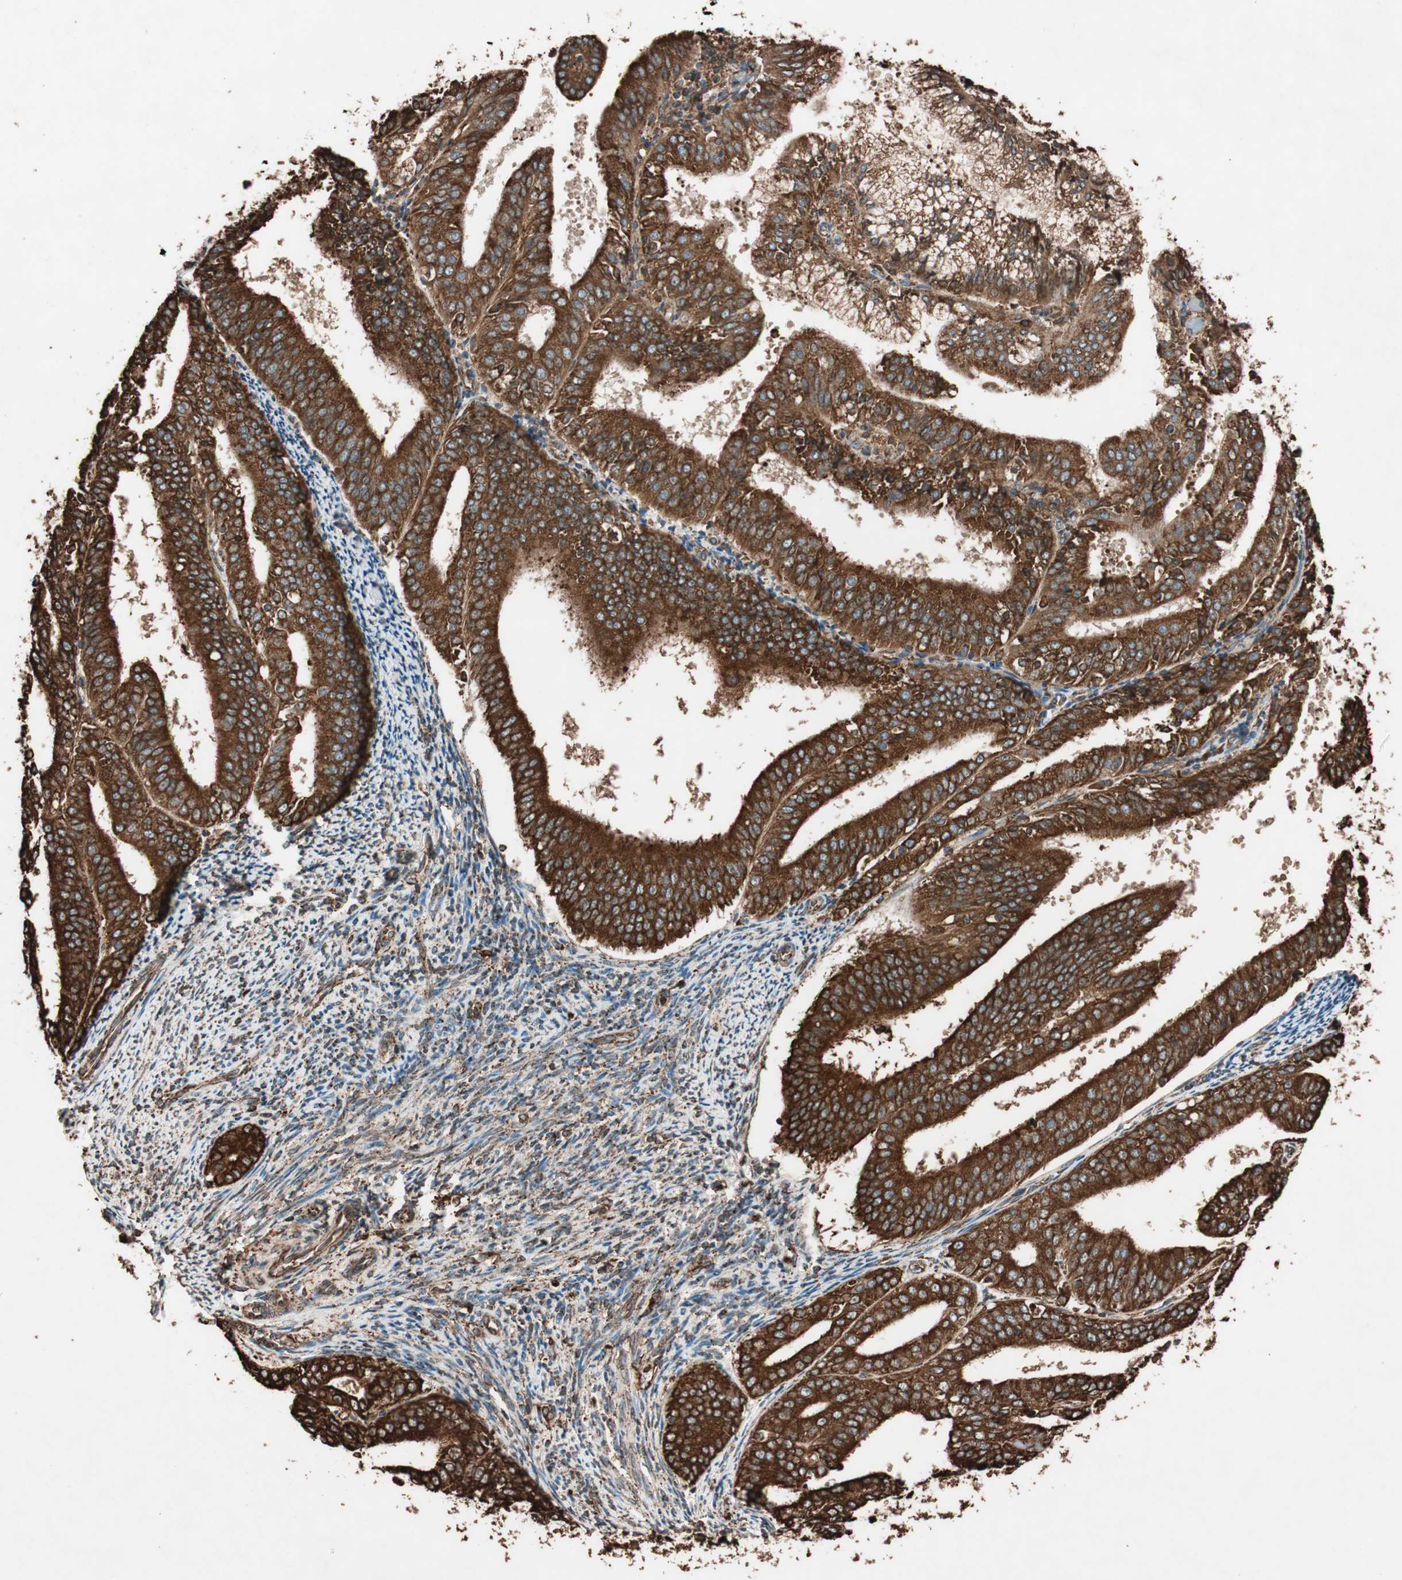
{"staining": {"intensity": "strong", "quantity": ">75%", "location": "cytoplasmic/membranous"}, "tissue": "endometrial cancer", "cell_type": "Tumor cells", "image_type": "cancer", "snomed": [{"axis": "morphology", "description": "Adenocarcinoma, NOS"}, {"axis": "topography", "description": "Endometrium"}], "caption": "Immunohistochemical staining of human endometrial adenocarcinoma exhibits high levels of strong cytoplasmic/membranous protein positivity in about >75% of tumor cells.", "gene": "VEGFA", "patient": {"sex": "female", "age": 63}}